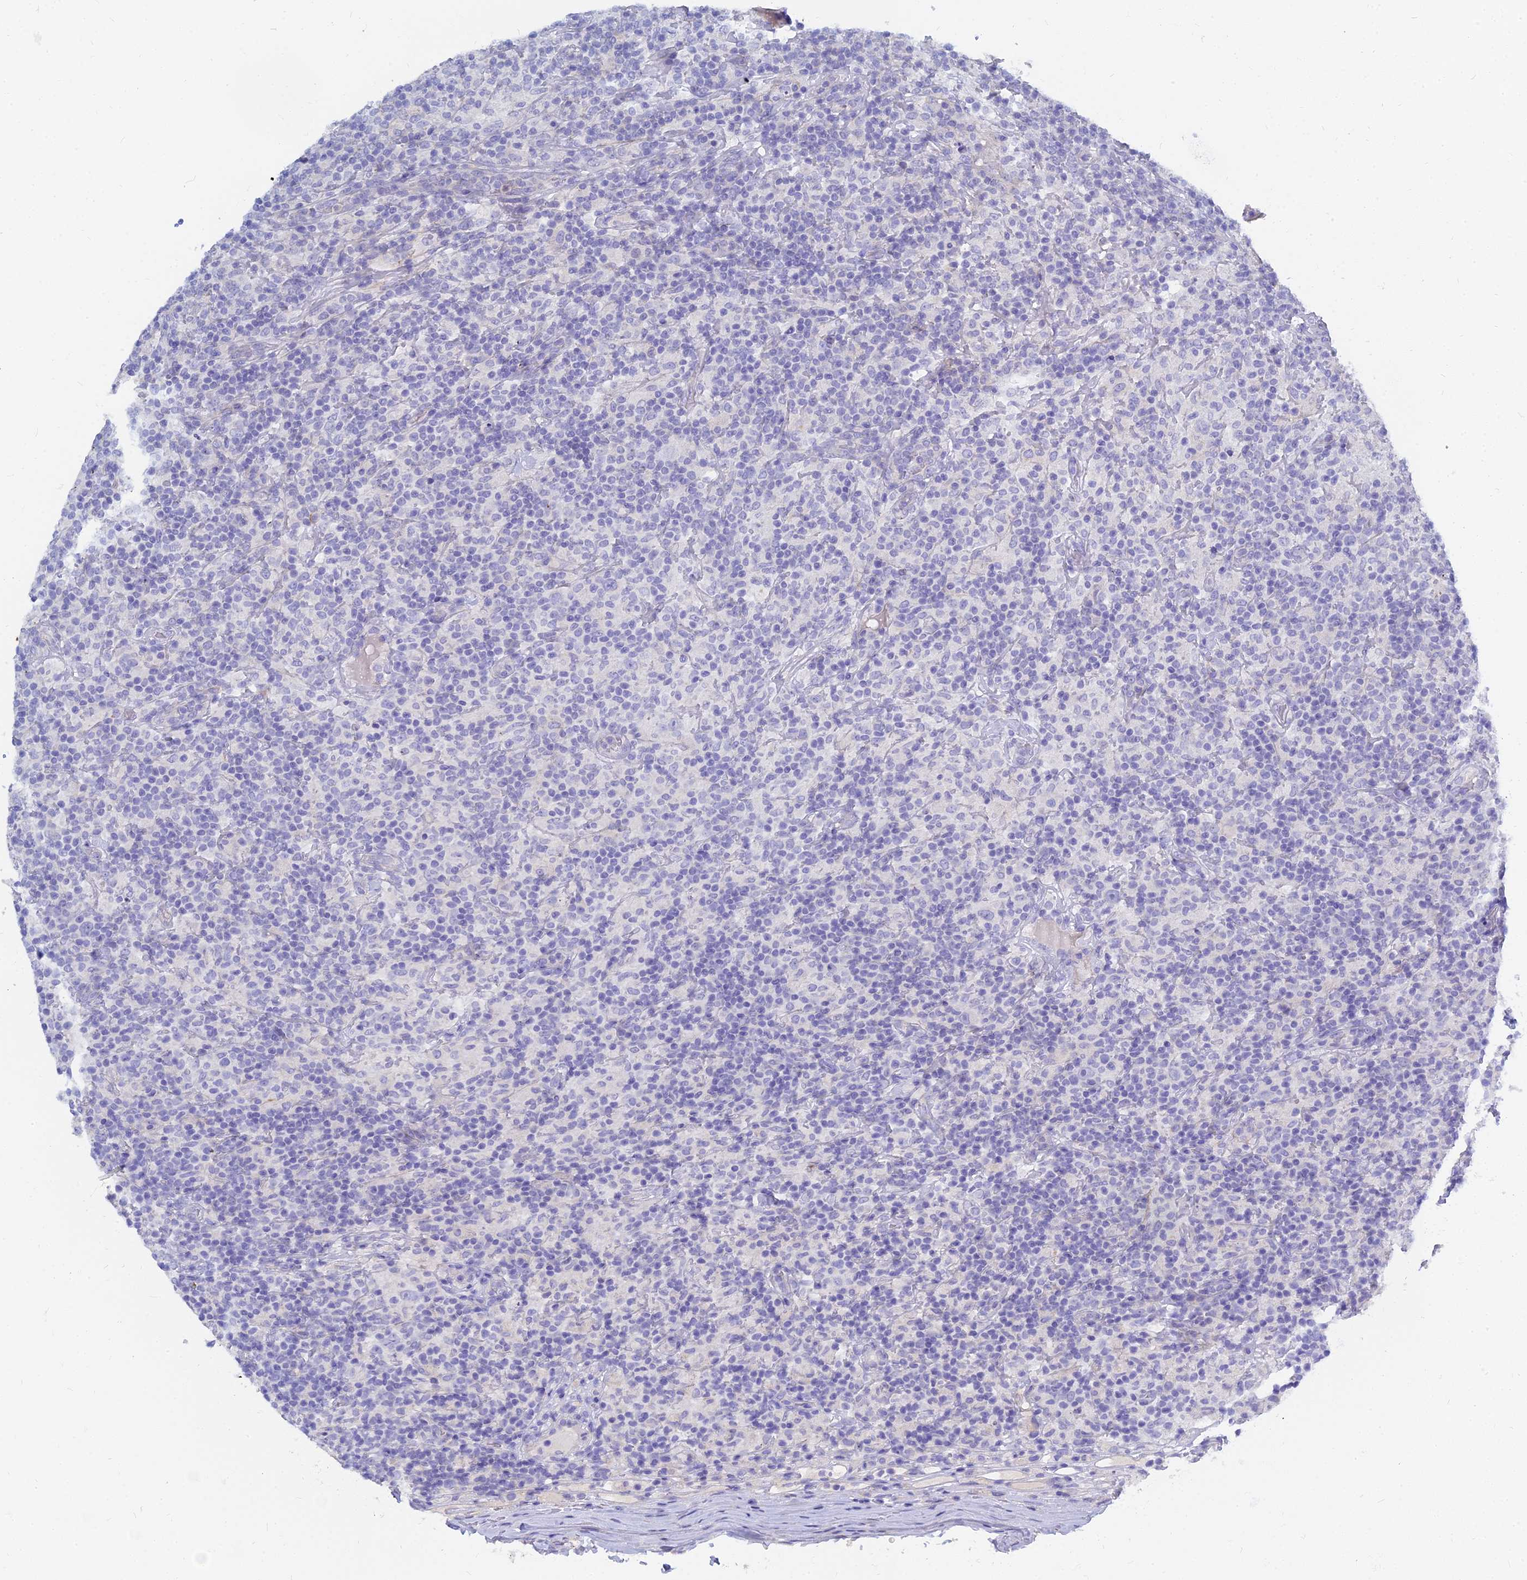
{"staining": {"intensity": "negative", "quantity": "none", "location": "none"}, "tissue": "lymphoma", "cell_type": "Tumor cells", "image_type": "cancer", "snomed": [{"axis": "morphology", "description": "Hodgkin's disease, NOS"}, {"axis": "topography", "description": "Lymph node"}], "caption": "This is an IHC micrograph of Hodgkin's disease. There is no staining in tumor cells.", "gene": "ZNF552", "patient": {"sex": "male", "age": 70}}